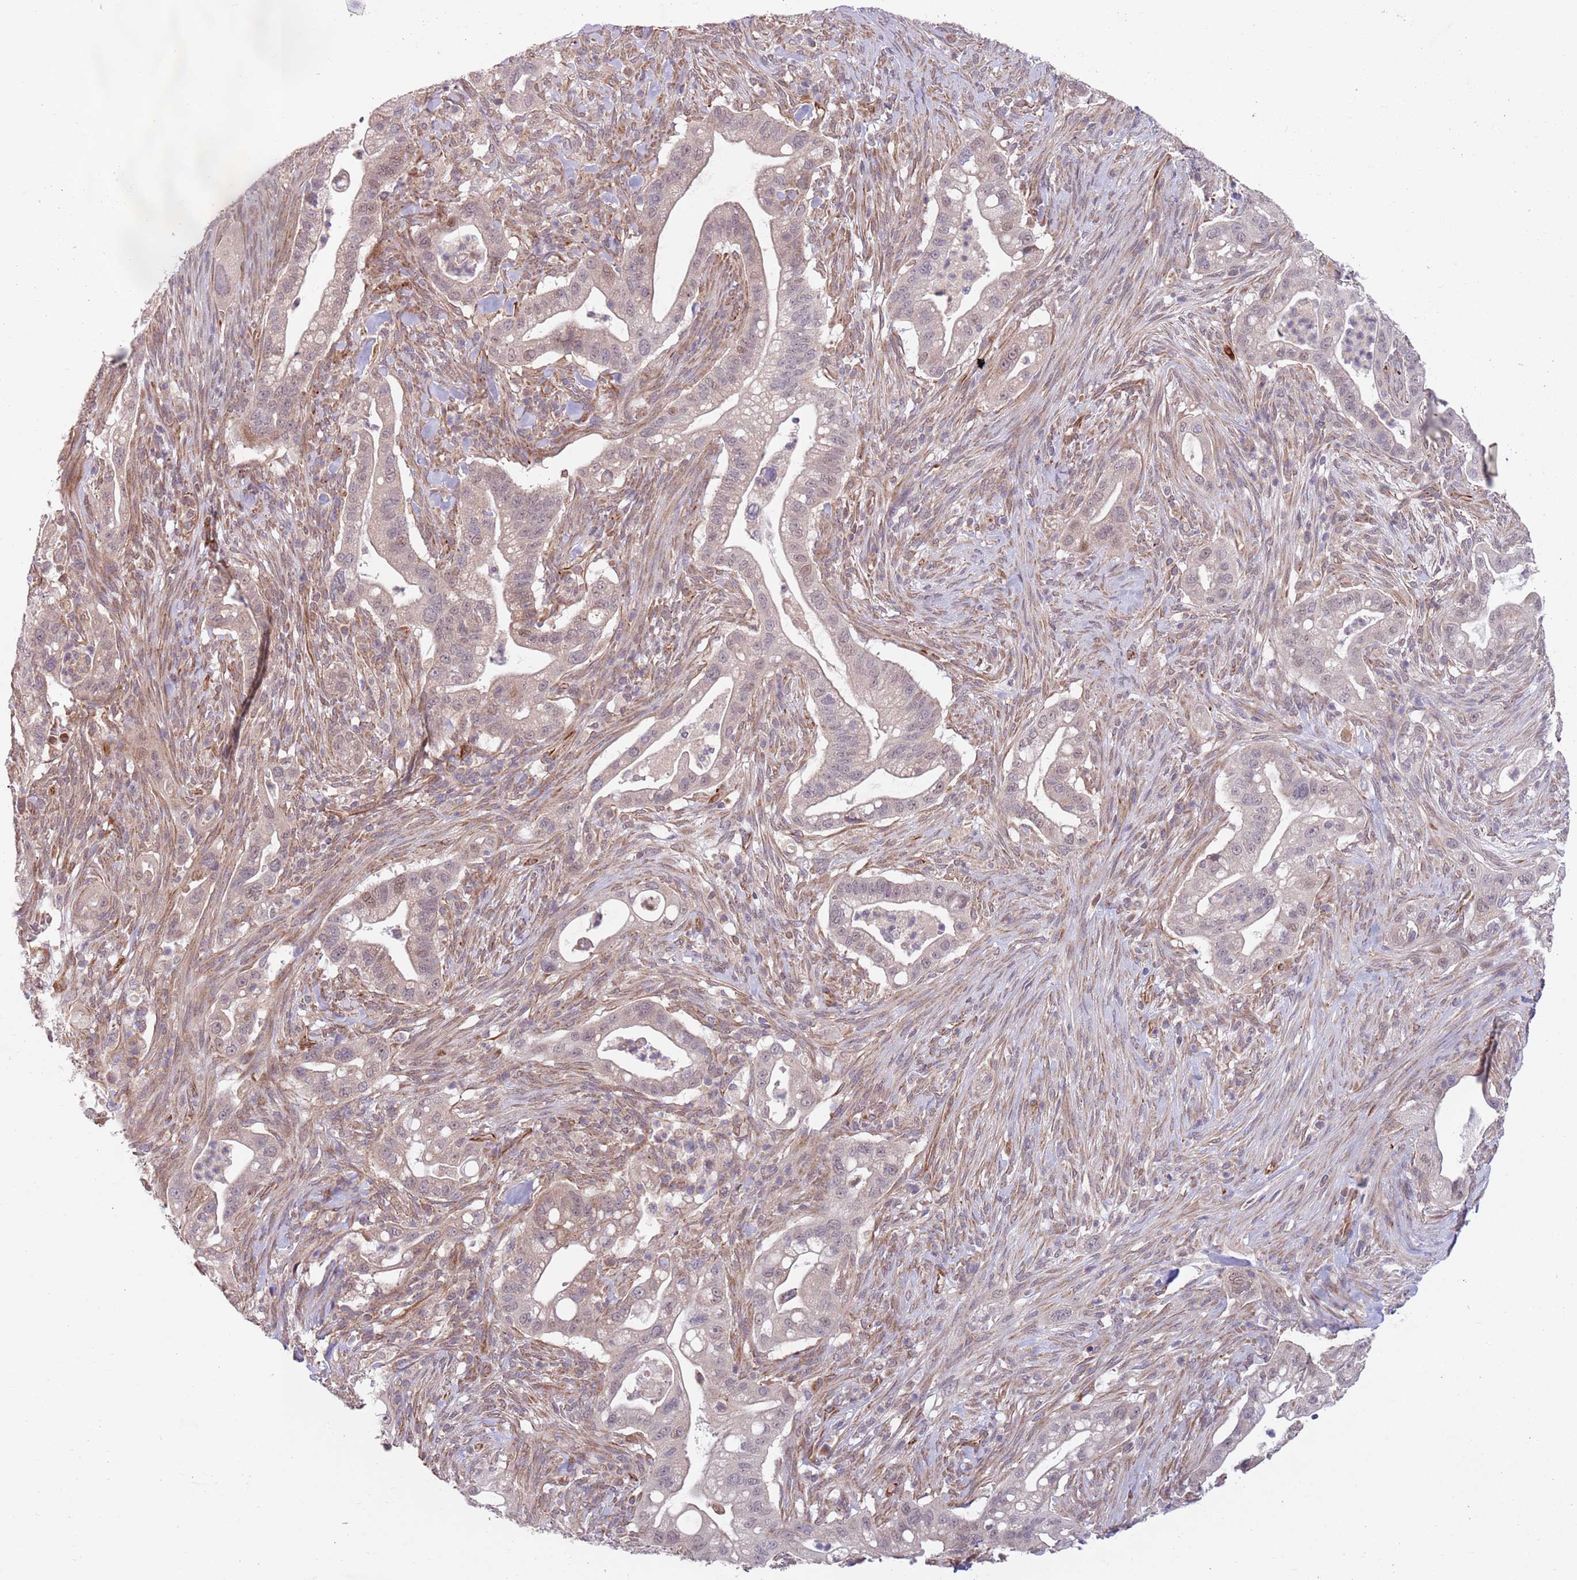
{"staining": {"intensity": "weak", "quantity": "<25%", "location": "nuclear"}, "tissue": "pancreatic cancer", "cell_type": "Tumor cells", "image_type": "cancer", "snomed": [{"axis": "morphology", "description": "Adenocarcinoma, NOS"}, {"axis": "topography", "description": "Pancreas"}], "caption": "This is an immunohistochemistry photomicrograph of human pancreatic adenocarcinoma. There is no expression in tumor cells.", "gene": "CHD9", "patient": {"sex": "male", "age": 44}}